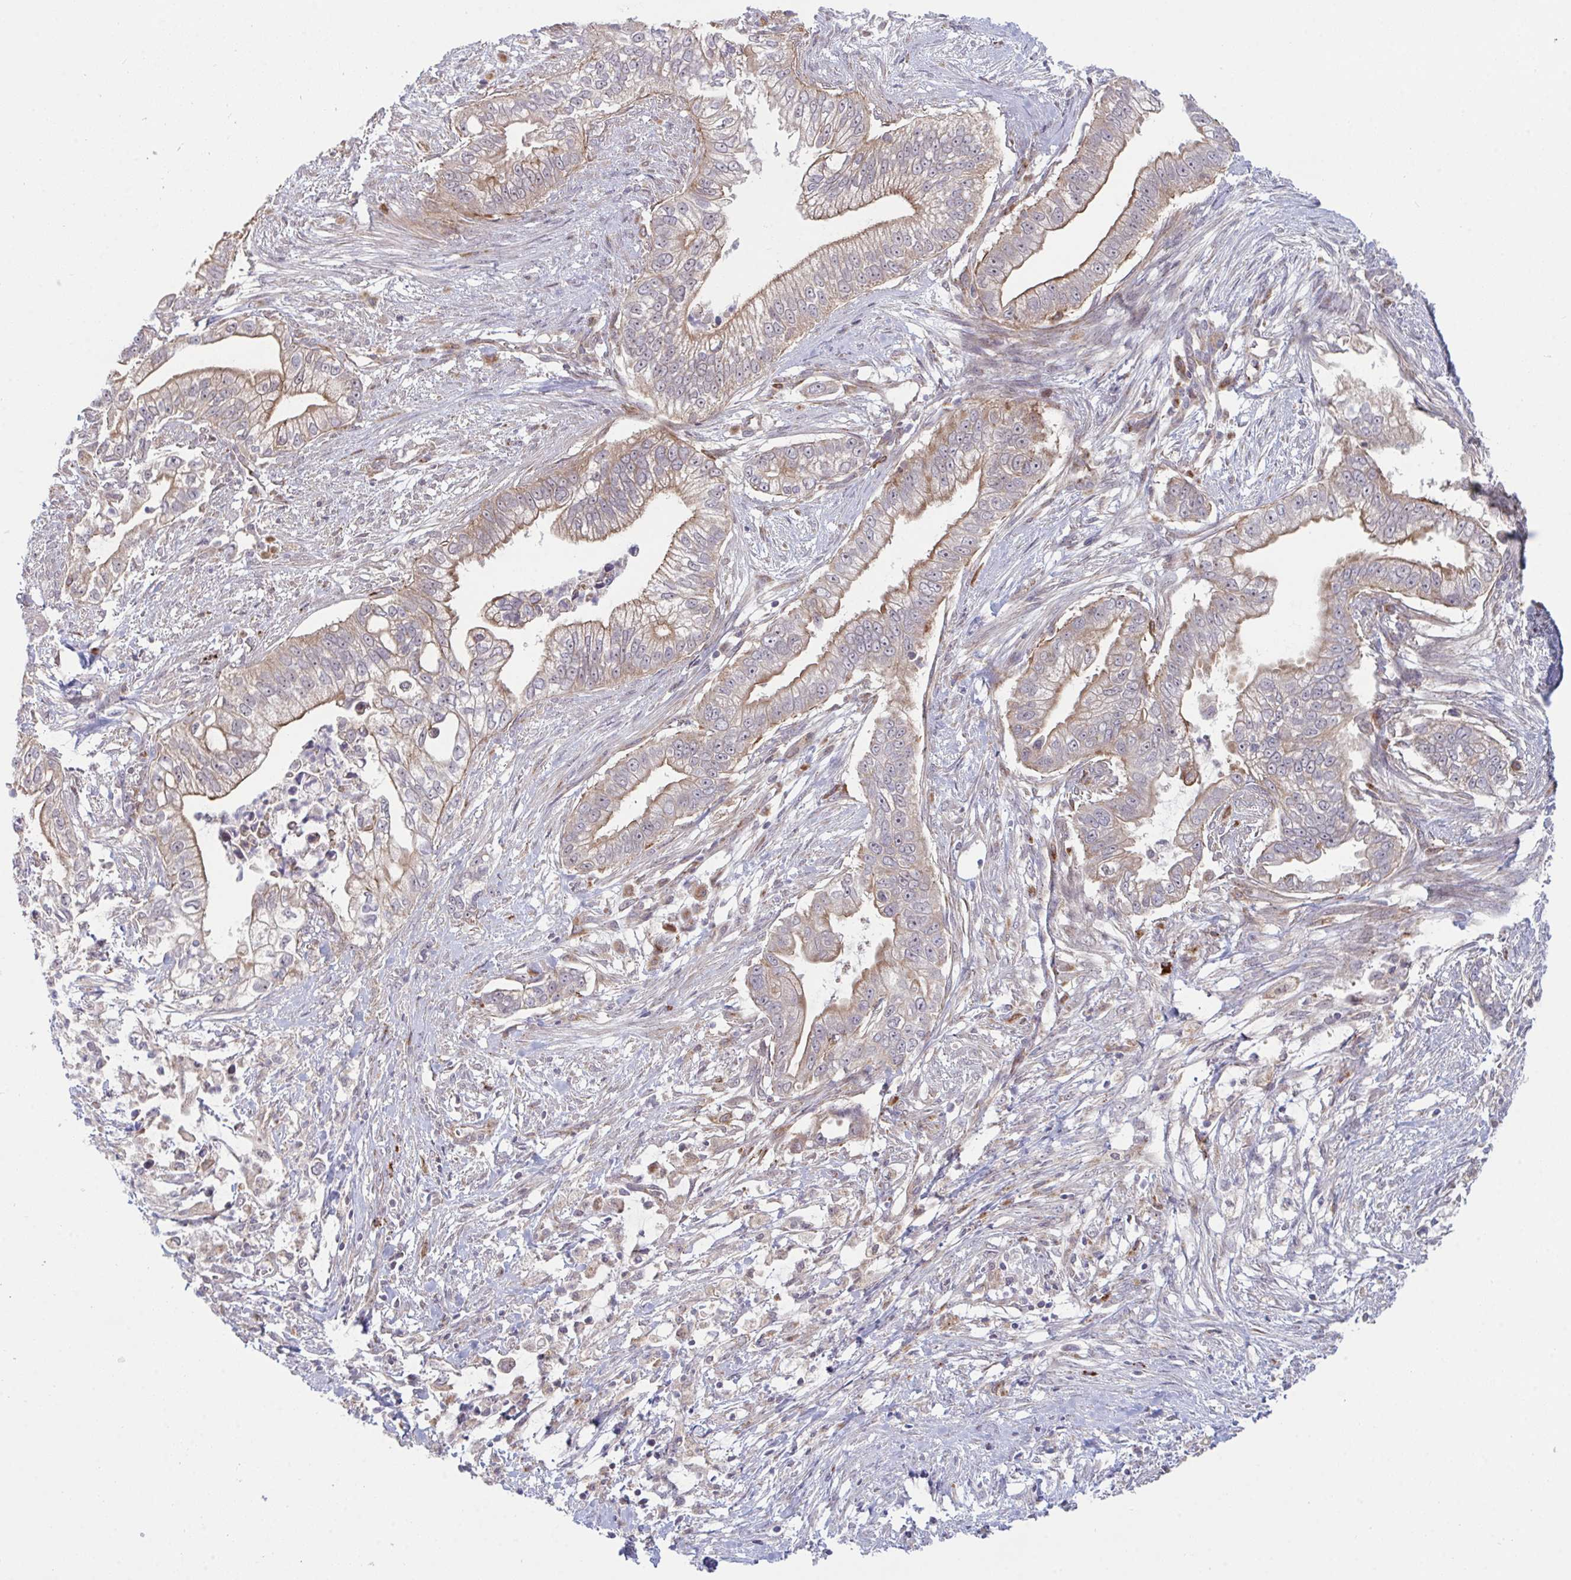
{"staining": {"intensity": "moderate", "quantity": ">75%", "location": "cytoplasmic/membranous"}, "tissue": "pancreatic cancer", "cell_type": "Tumor cells", "image_type": "cancer", "snomed": [{"axis": "morphology", "description": "Adenocarcinoma, NOS"}, {"axis": "topography", "description": "Pancreas"}], "caption": "Human pancreatic cancer stained for a protein (brown) displays moderate cytoplasmic/membranous positive expression in approximately >75% of tumor cells.", "gene": "XAF1", "patient": {"sex": "male", "age": 70}}